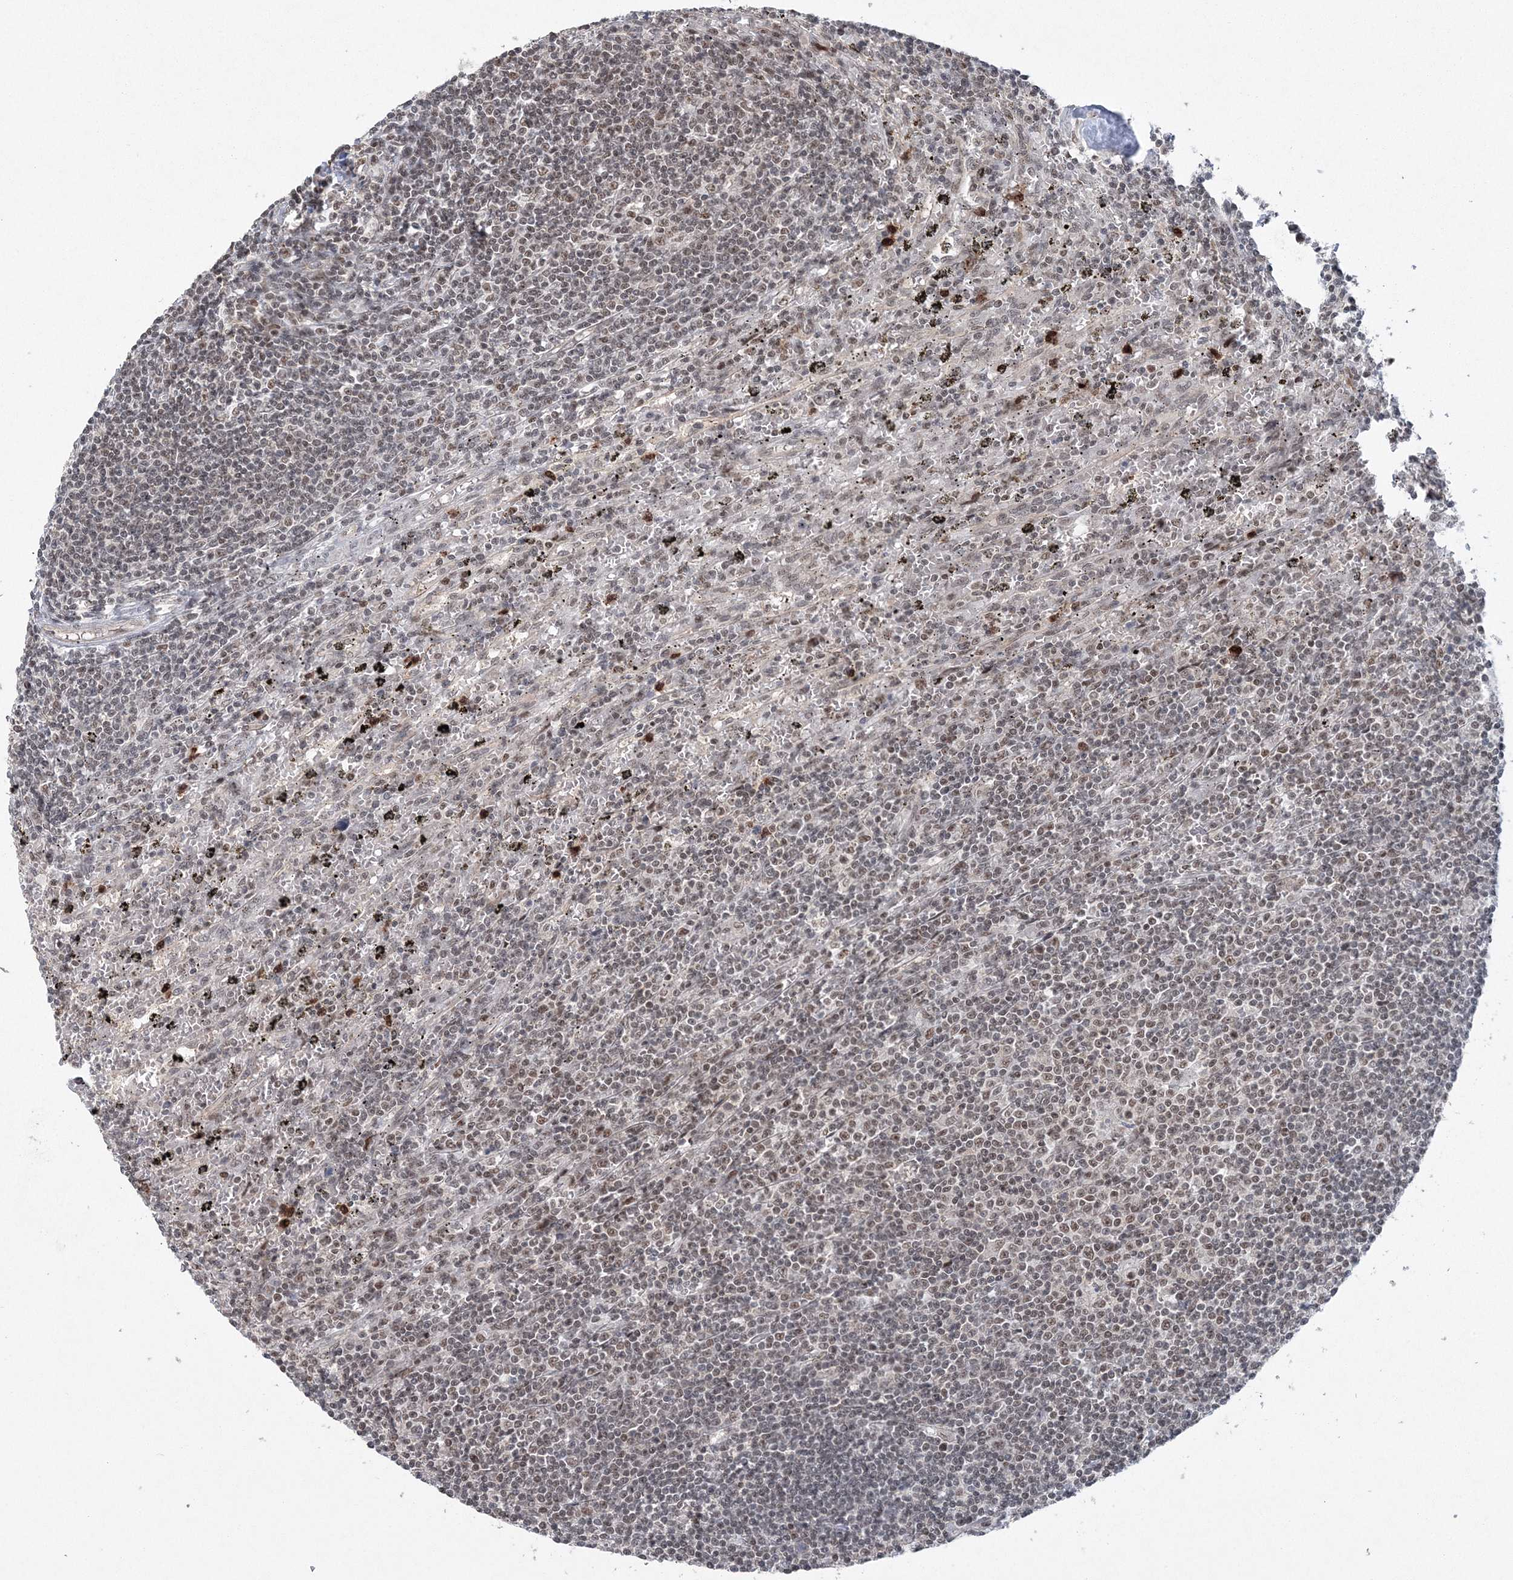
{"staining": {"intensity": "weak", "quantity": "25%-75%", "location": "nuclear"}, "tissue": "lymphoma", "cell_type": "Tumor cells", "image_type": "cancer", "snomed": [{"axis": "morphology", "description": "Malignant lymphoma, non-Hodgkin's type, Low grade"}, {"axis": "topography", "description": "Spleen"}], "caption": "A histopathology image of malignant lymphoma, non-Hodgkin's type (low-grade) stained for a protein displays weak nuclear brown staining in tumor cells. The protein of interest is stained brown, and the nuclei are stained in blue (DAB (3,3'-diaminobenzidine) IHC with brightfield microscopy, high magnification).", "gene": "PDS5A", "patient": {"sex": "male", "age": 76}}